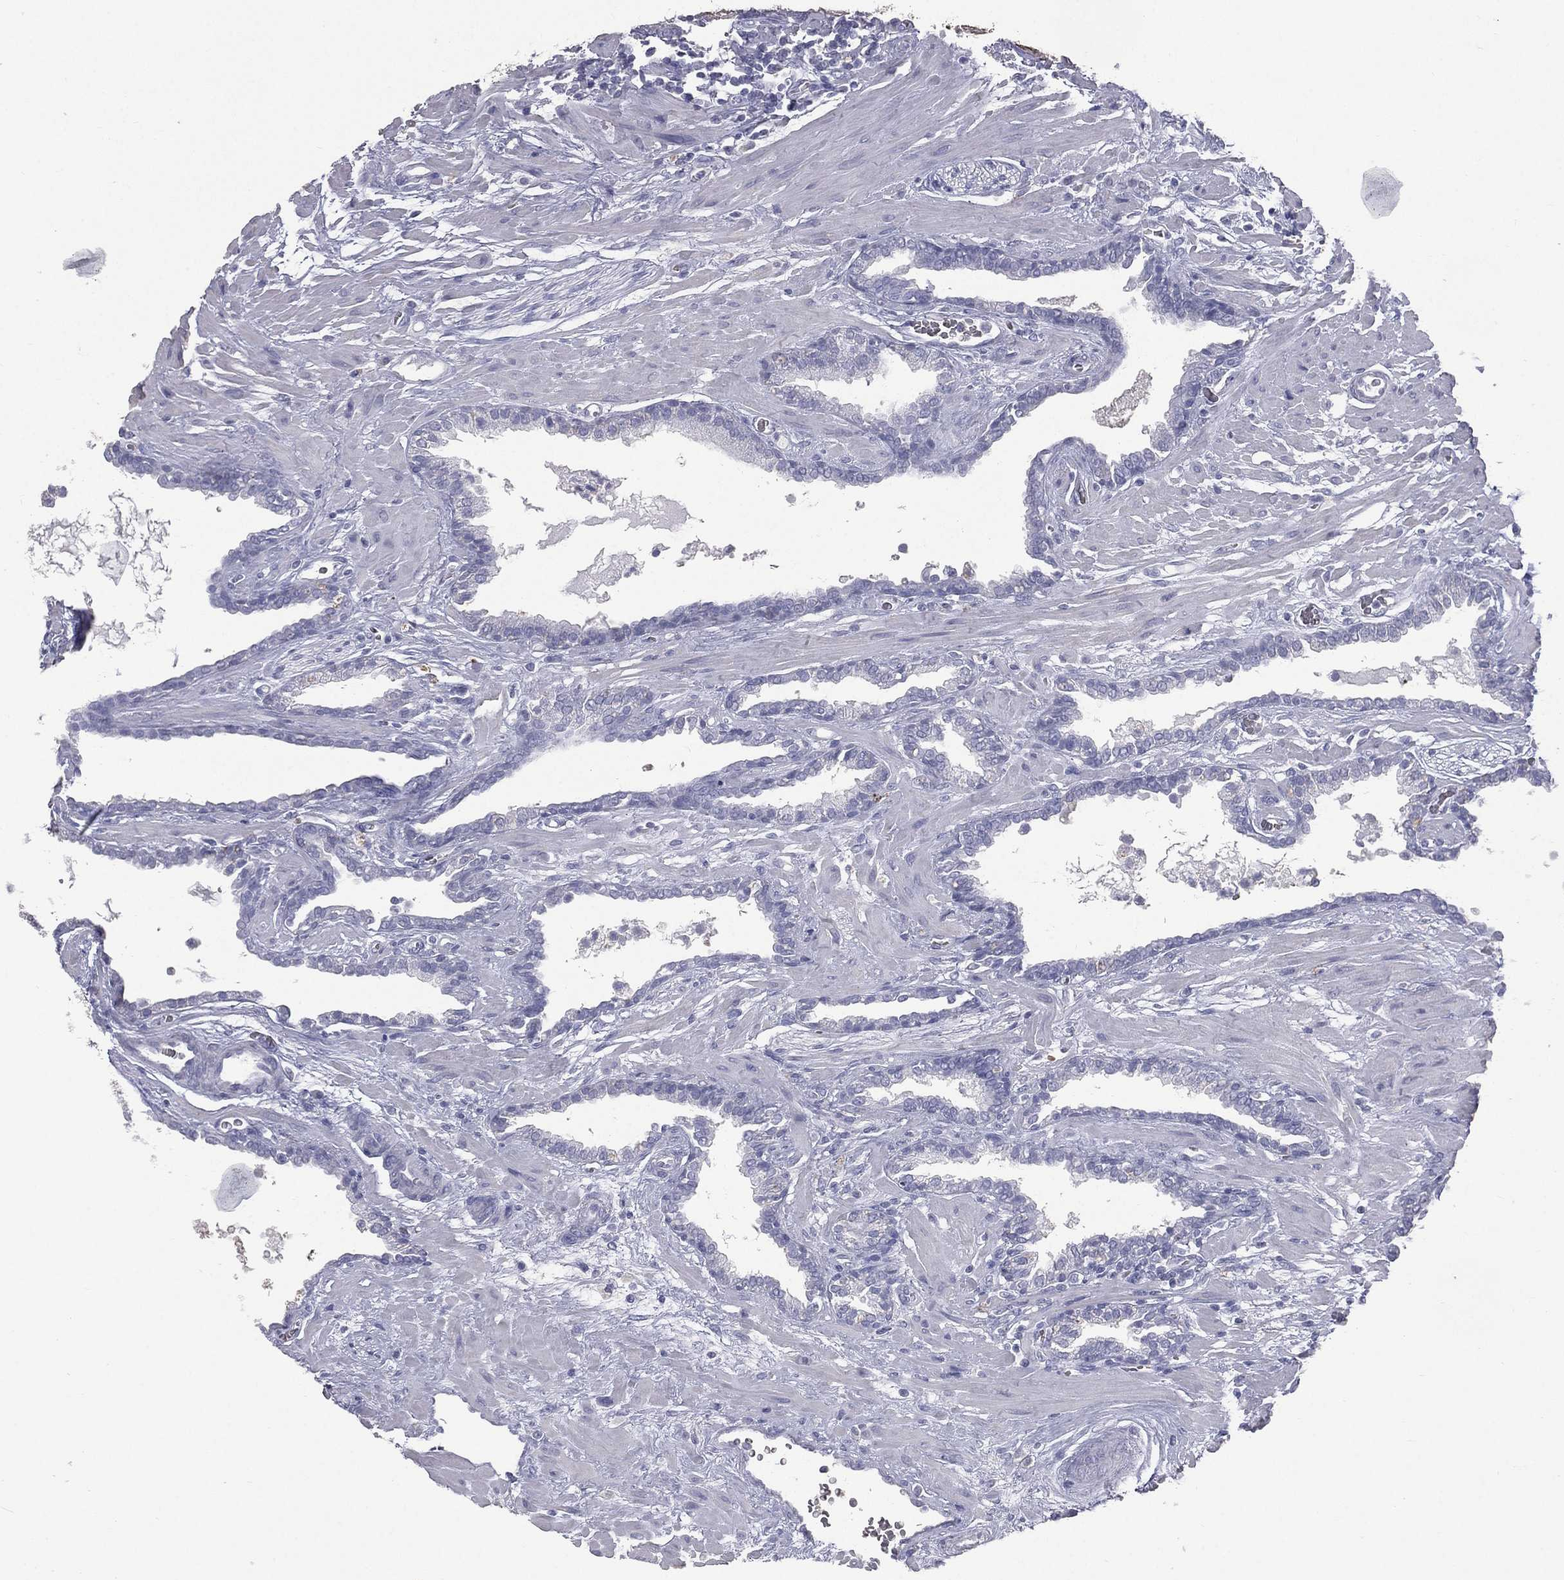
{"staining": {"intensity": "negative", "quantity": "none", "location": "none"}, "tissue": "prostate cancer", "cell_type": "Tumor cells", "image_type": "cancer", "snomed": [{"axis": "morphology", "description": "Adenocarcinoma, Low grade"}, {"axis": "topography", "description": "Prostate"}], "caption": "This is an IHC photomicrograph of prostate adenocarcinoma (low-grade). There is no expression in tumor cells.", "gene": "ESX1", "patient": {"sex": "male", "age": 69}}